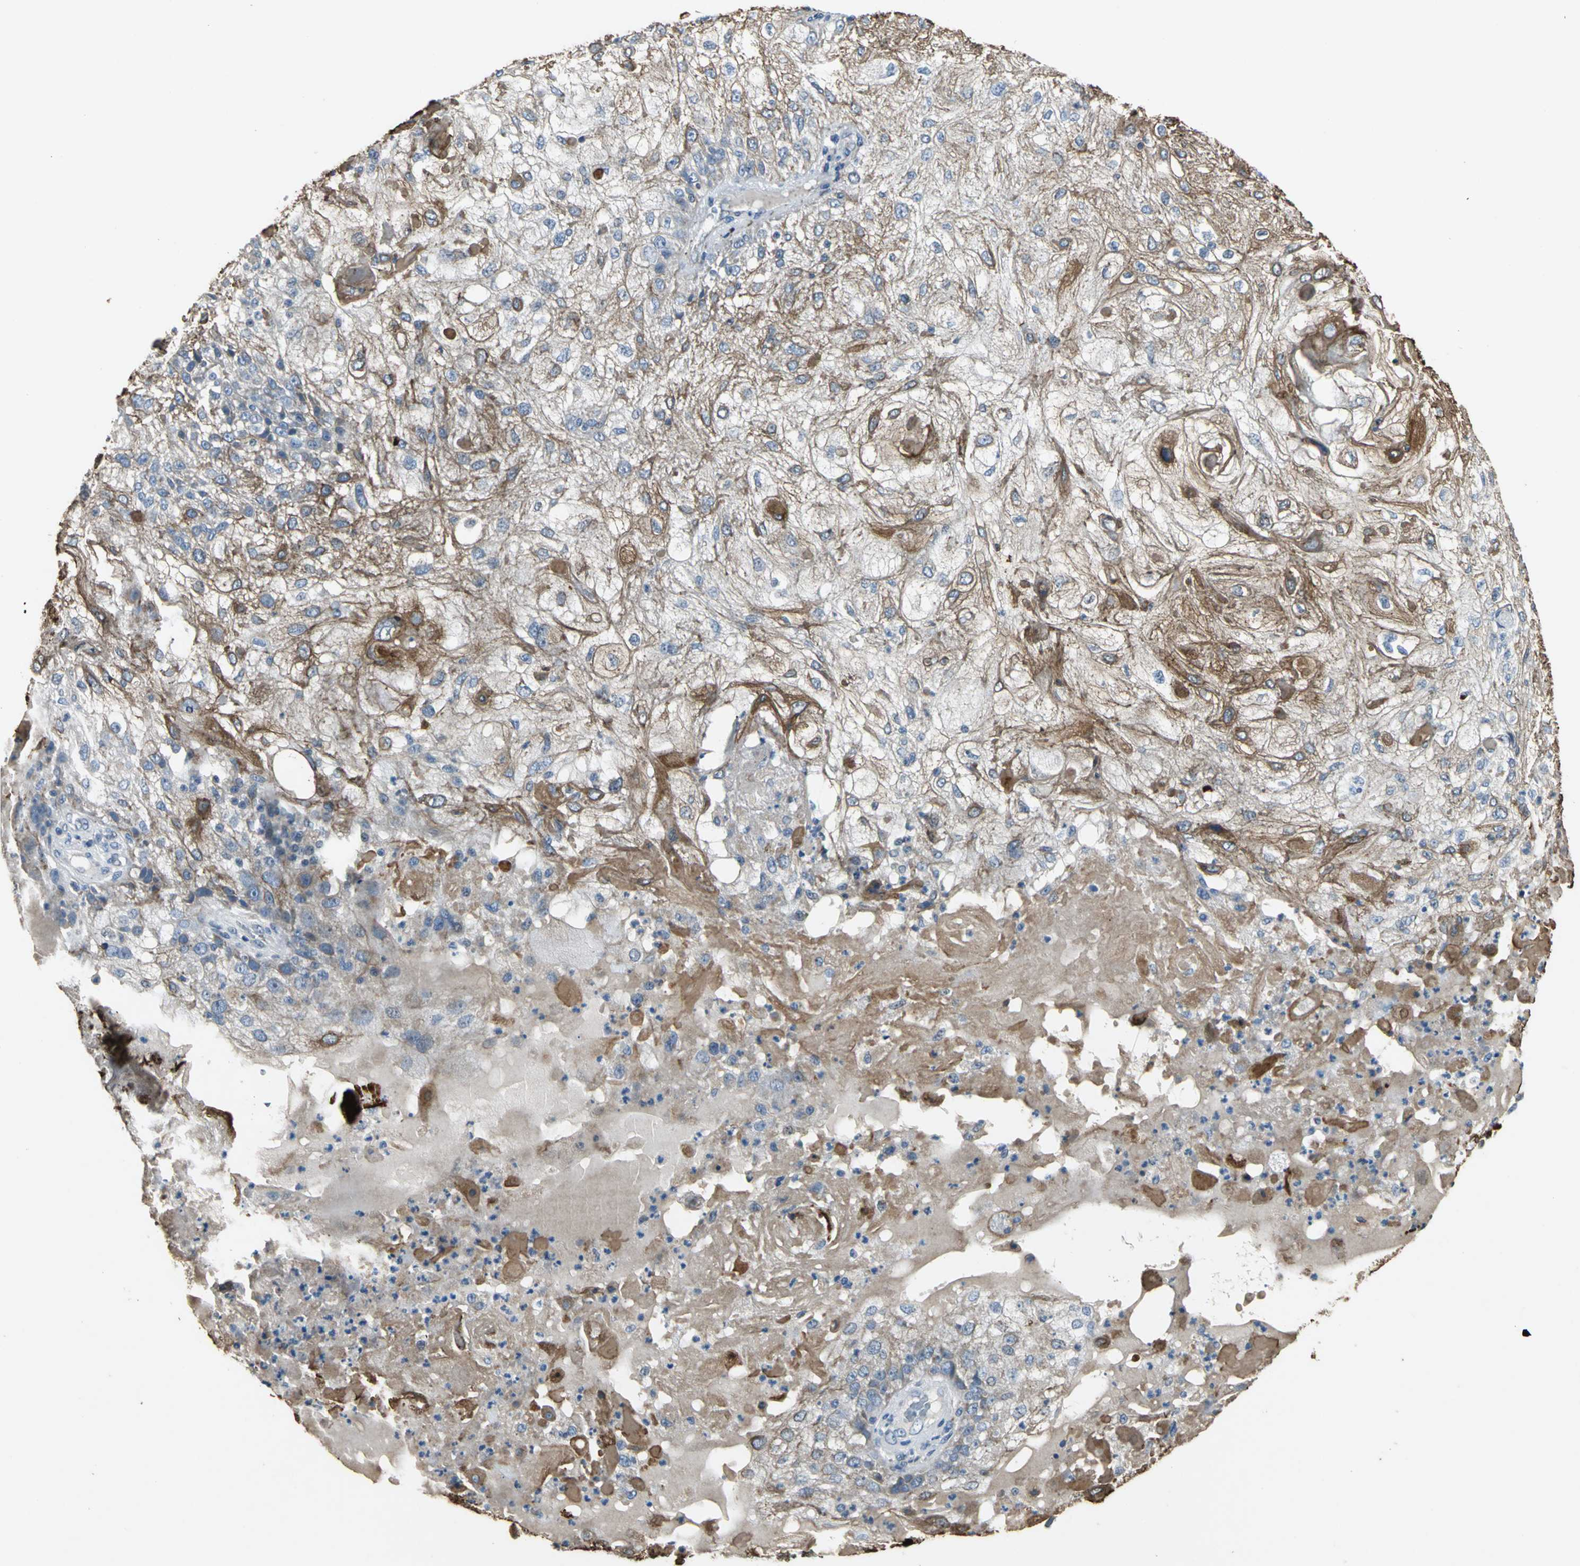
{"staining": {"intensity": "strong", "quantity": ">75%", "location": "cytoplasmic/membranous"}, "tissue": "skin cancer", "cell_type": "Tumor cells", "image_type": "cancer", "snomed": [{"axis": "morphology", "description": "Normal tissue, NOS"}, {"axis": "morphology", "description": "Squamous cell carcinoma, NOS"}, {"axis": "topography", "description": "Skin"}], "caption": "DAB (3,3'-diaminobenzidine) immunohistochemical staining of human squamous cell carcinoma (skin) displays strong cytoplasmic/membranous protein expression in about >75% of tumor cells.", "gene": "JADE3", "patient": {"sex": "female", "age": 83}}